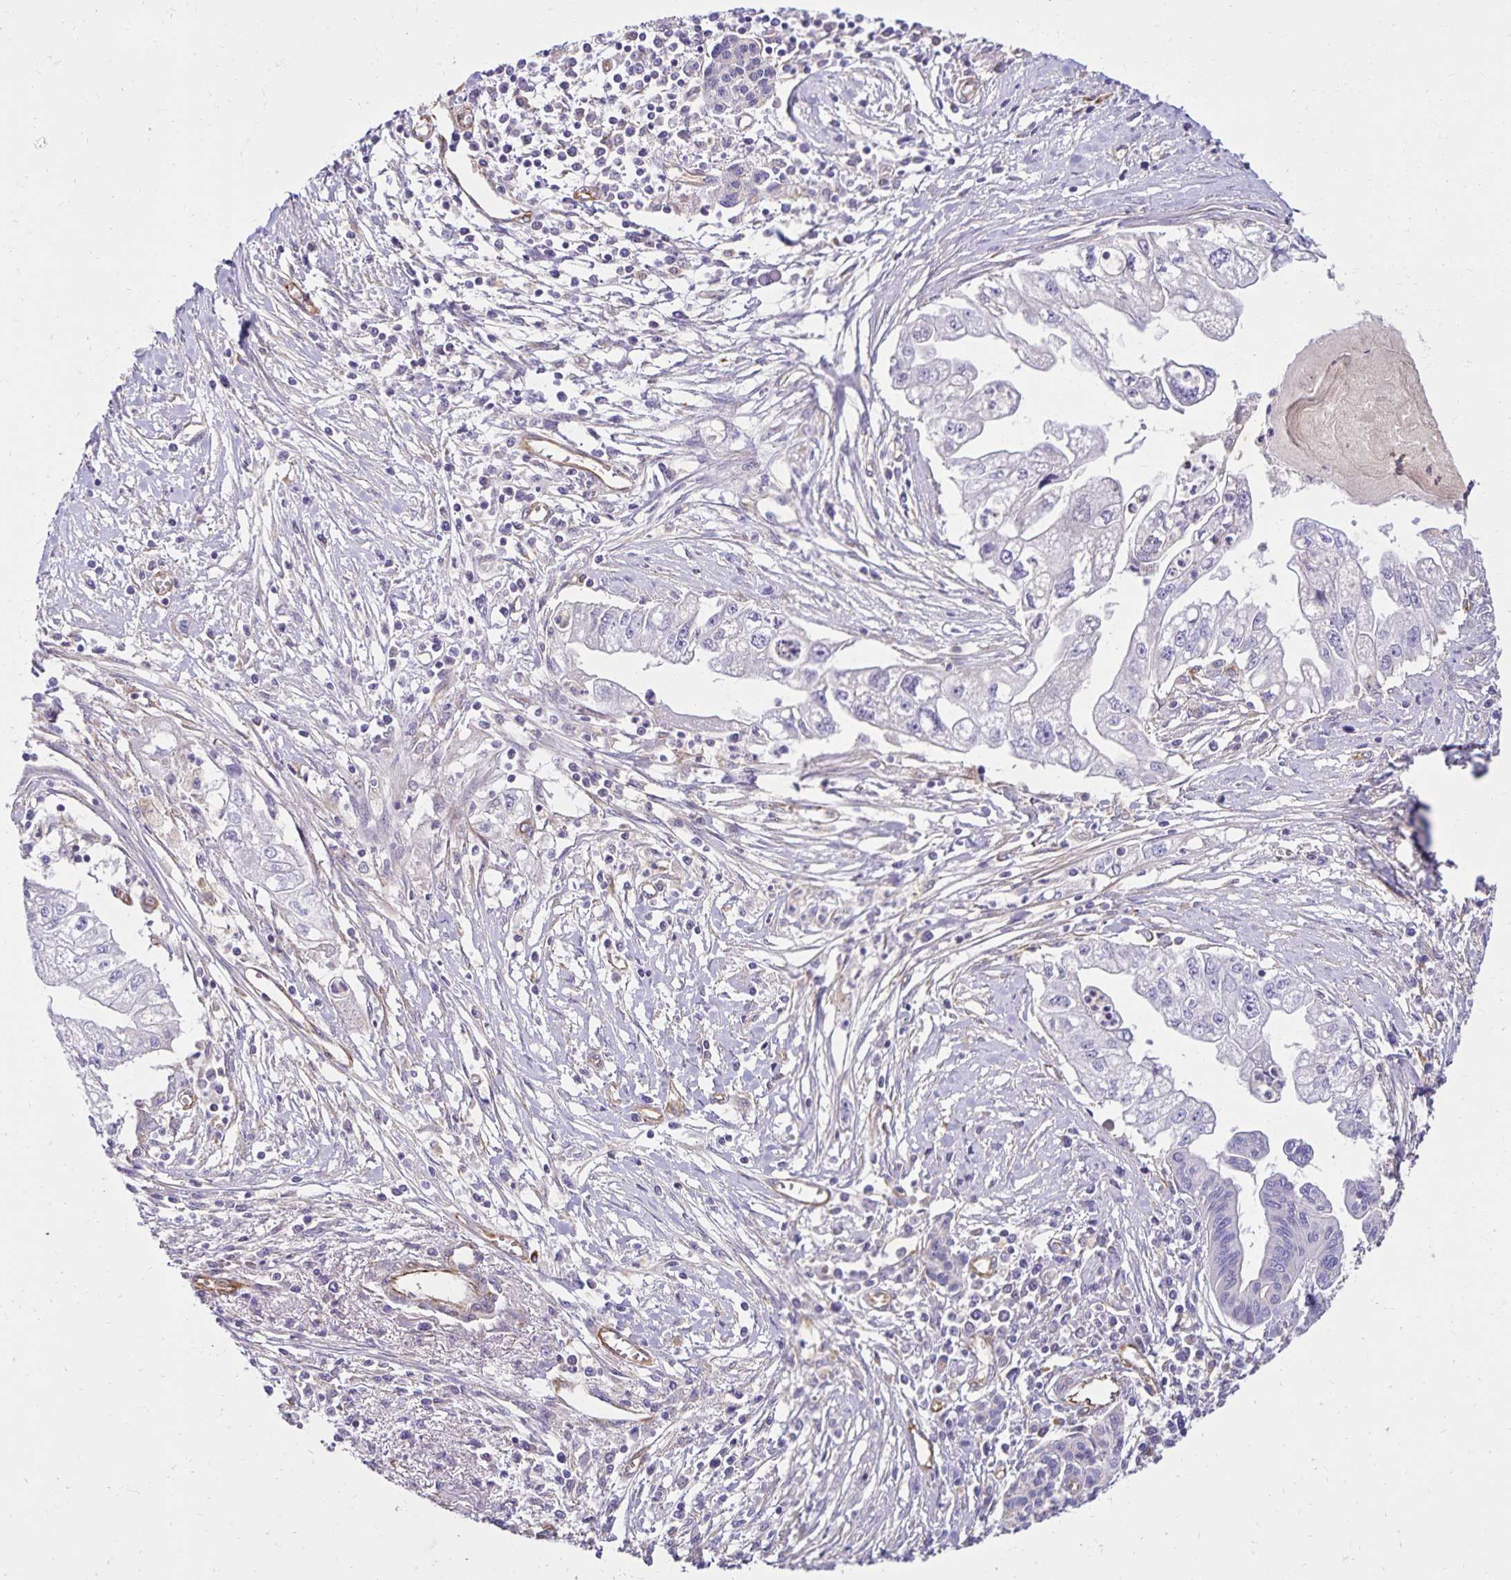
{"staining": {"intensity": "negative", "quantity": "none", "location": "none"}, "tissue": "pancreatic cancer", "cell_type": "Tumor cells", "image_type": "cancer", "snomed": [{"axis": "morphology", "description": "Adenocarcinoma, NOS"}, {"axis": "topography", "description": "Pancreas"}], "caption": "Immunohistochemistry (IHC) image of neoplastic tissue: pancreatic cancer (adenocarcinoma) stained with DAB (3,3'-diaminobenzidine) displays no significant protein expression in tumor cells.", "gene": "TRPV6", "patient": {"sex": "male", "age": 70}}